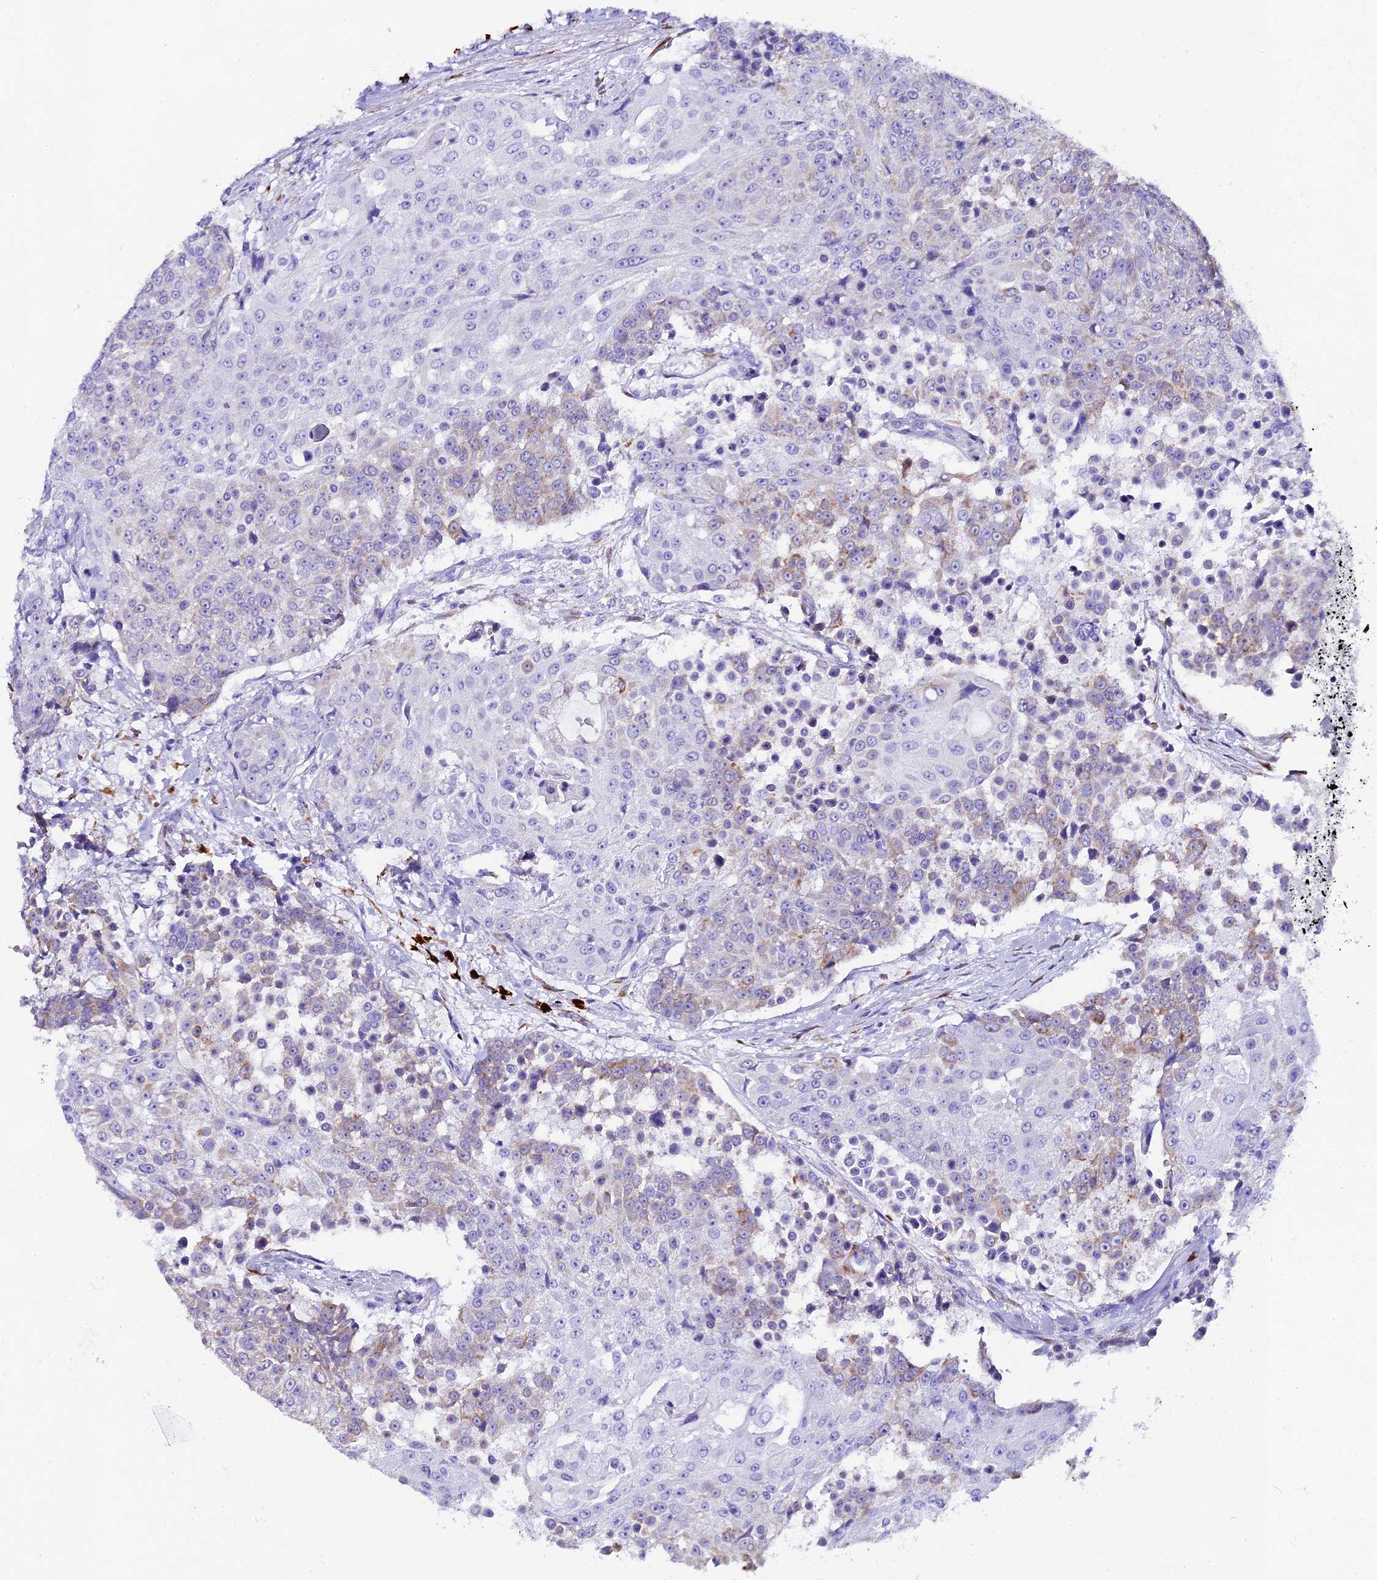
{"staining": {"intensity": "weak", "quantity": "<25%", "location": "cytoplasmic/membranous"}, "tissue": "urothelial cancer", "cell_type": "Tumor cells", "image_type": "cancer", "snomed": [{"axis": "morphology", "description": "Urothelial carcinoma, High grade"}, {"axis": "topography", "description": "Urinary bladder"}], "caption": "This is an IHC photomicrograph of high-grade urothelial carcinoma. There is no expression in tumor cells.", "gene": "FKBP11", "patient": {"sex": "female", "age": 63}}